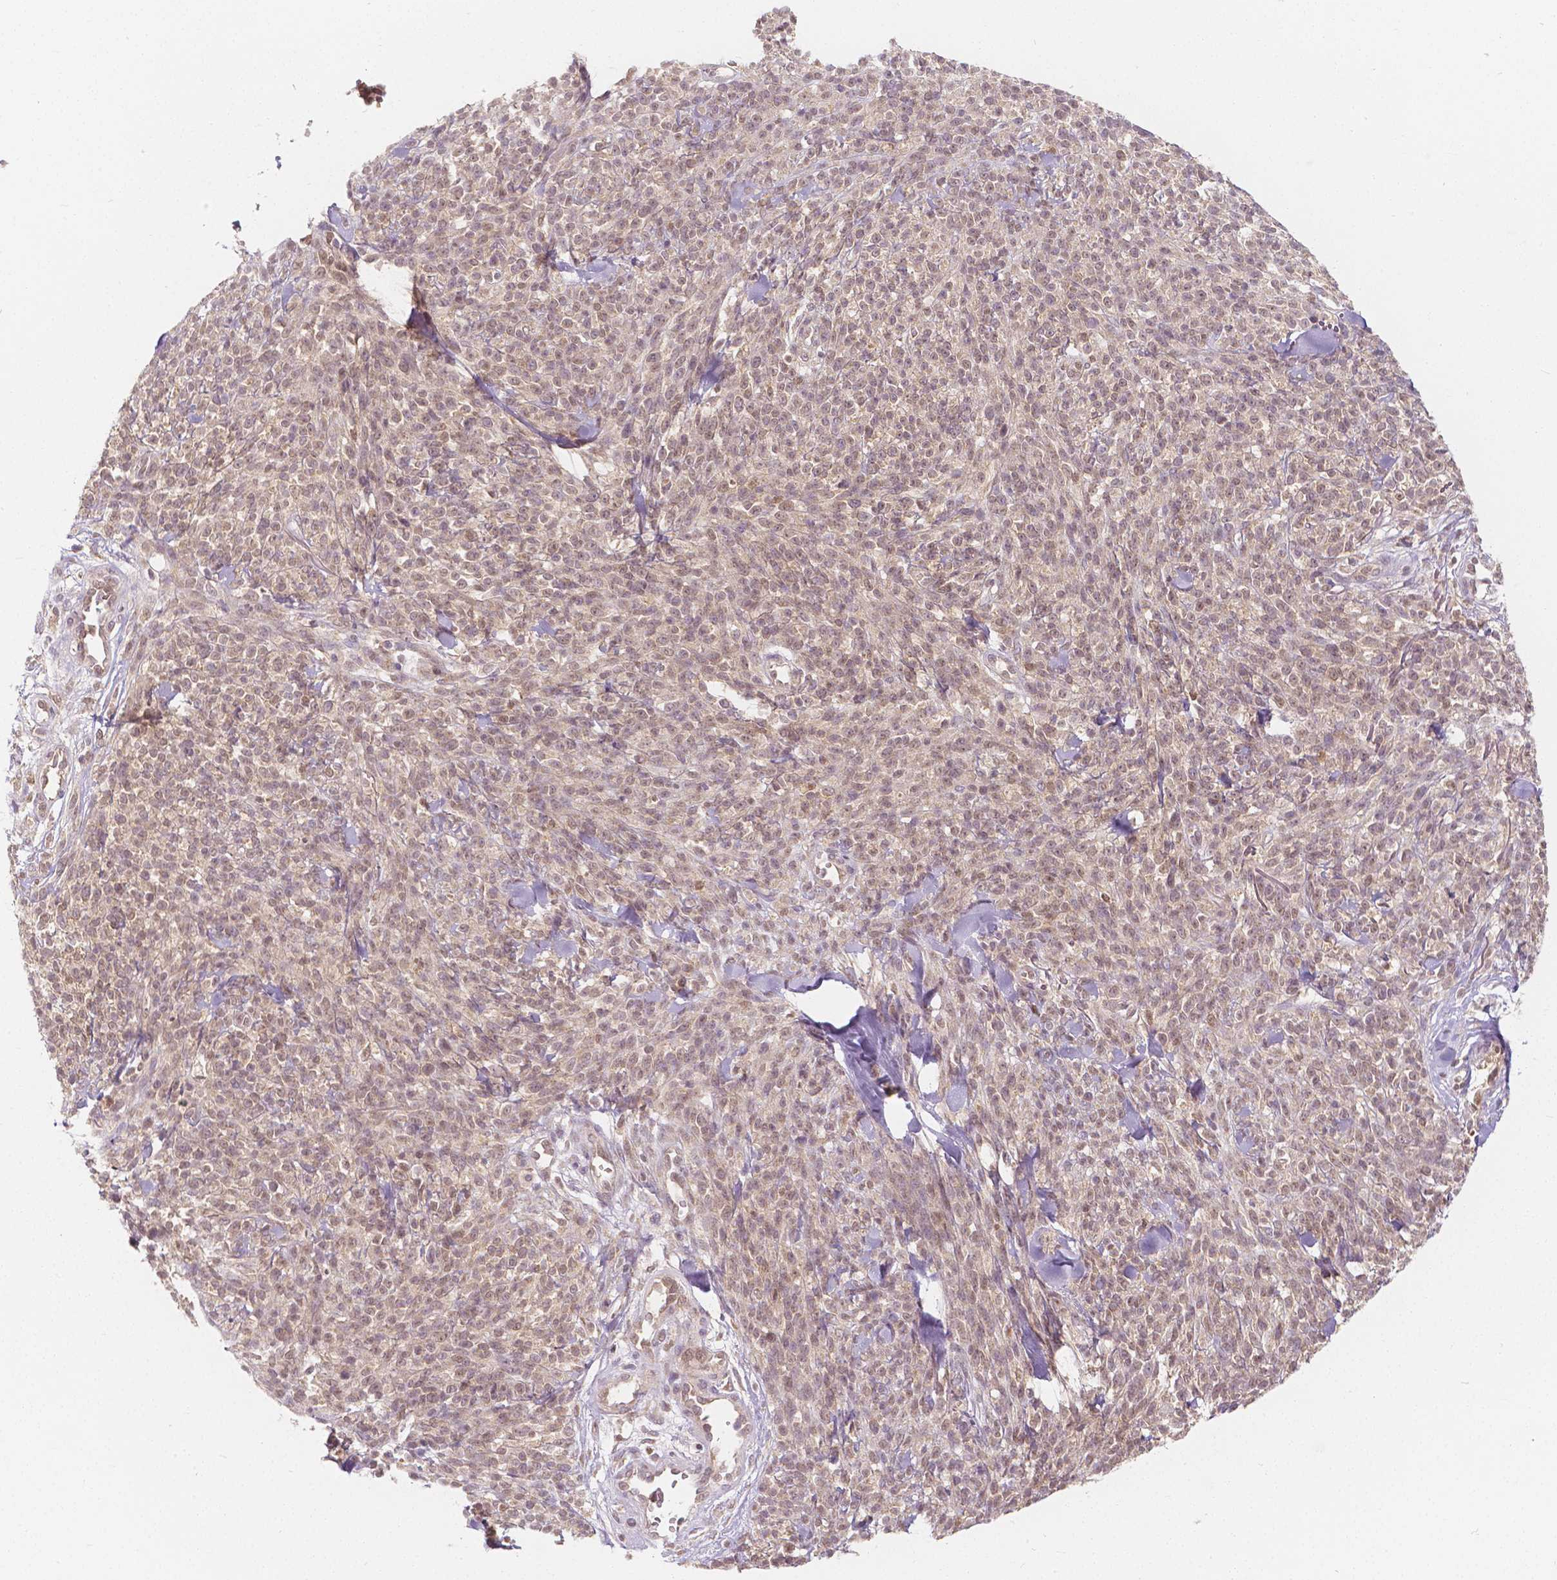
{"staining": {"intensity": "weak", "quantity": "25%-75%", "location": "nuclear"}, "tissue": "melanoma", "cell_type": "Tumor cells", "image_type": "cancer", "snomed": [{"axis": "morphology", "description": "Malignant melanoma, NOS"}, {"axis": "topography", "description": "Skin"}, {"axis": "topography", "description": "Skin of trunk"}], "caption": "Immunohistochemistry (IHC) micrograph of neoplastic tissue: malignant melanoma stained using immunohistochemistry reveals low levels of weak protein expression localized specifically in the nuclear of tumor cells, appearing as a nuclear brown color.", "gene": "NAPRT", "patient": {"sex": "male", "age": 74}}